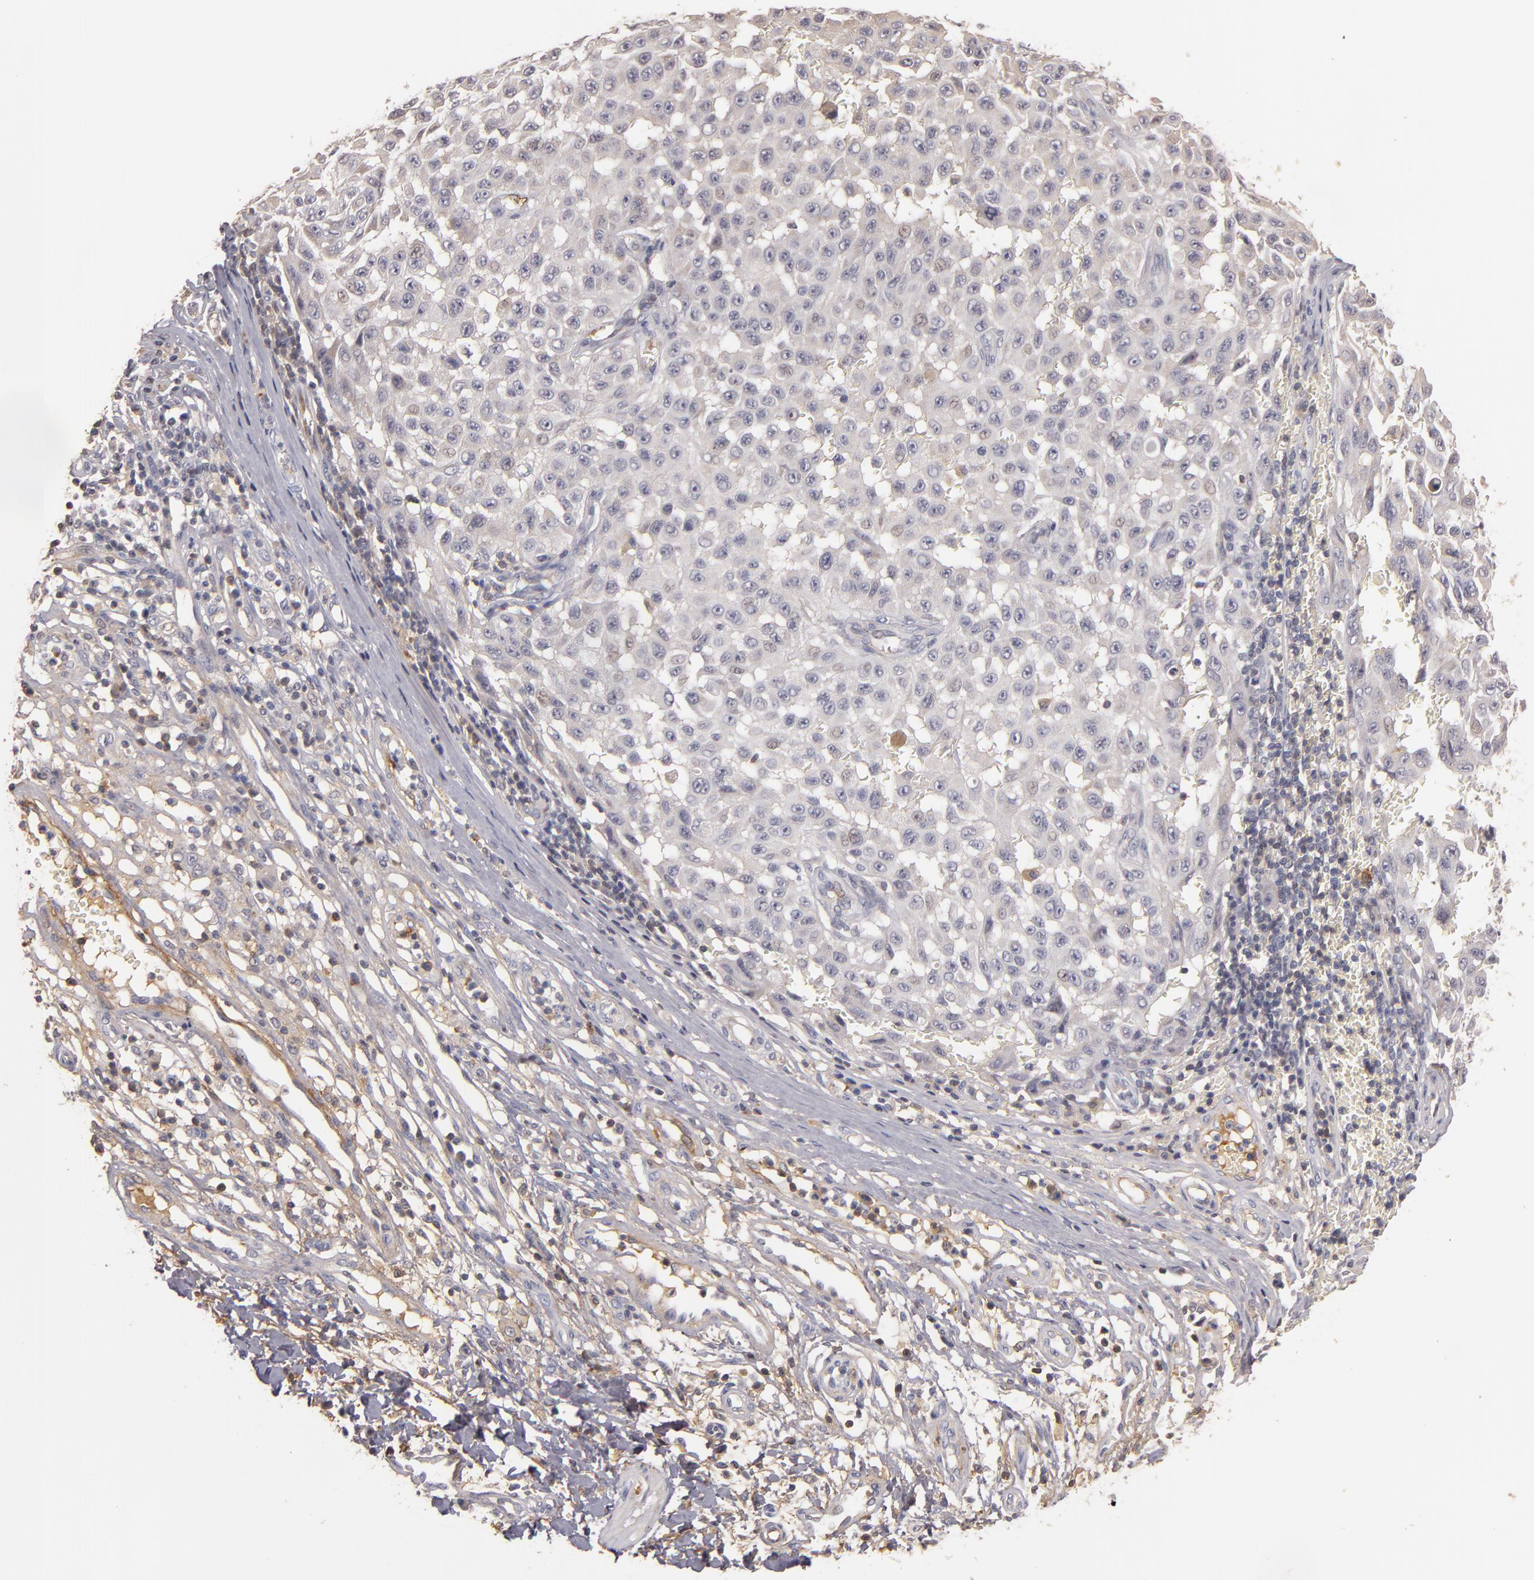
{"staining": {"intensity": "negative", "quantity": "none", "location": "none"}, "tissue": "melanoma", "cell_type": "Tumor cells", "image_type": "cancer", "snomed": [{"axis": "morphology", "description": "Malignant melanoma, NOS"}, {"axis": "topography", "description": "Skin"}], "caption": "Immunohistochemistry (IHC) photomicrograph of neoplastic tissue: malignant melanoma stained with DAB shows no significant protein positivity in tumor cells.", "gene": "MBL2", "patient": {"sex": "male", "age": 30}}